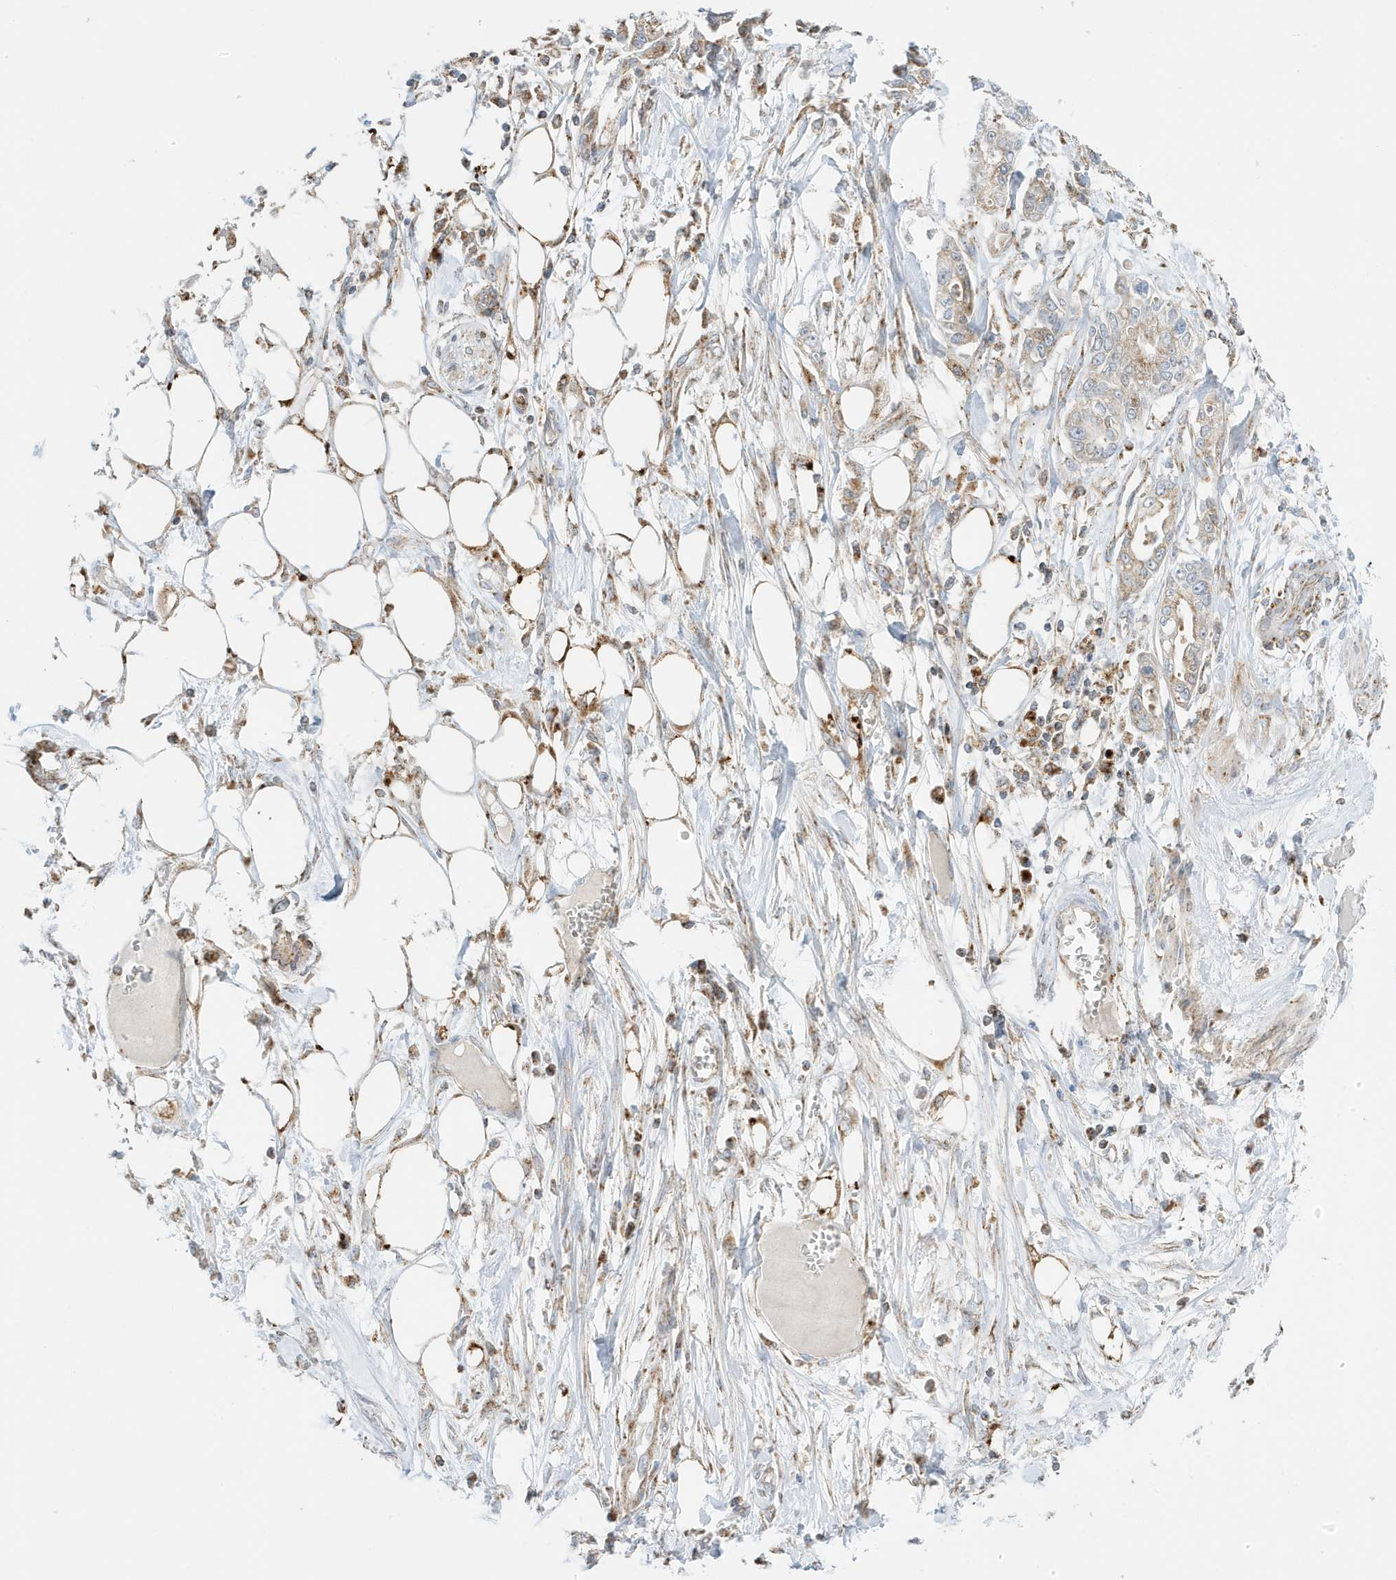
{"staining": {"intensity": "weak", "quantity": ">75%", "location": "cytoplasmic/membranous"}, "tissue": "pancreatic cancer", "cell_type": "Tumor cells", "image_type": "cancer", "snomed": [{"axis": "morphology", "description": "Adenocarcinoma, NOS"}, {"axis": "topography", "description": "Pancreas"}], "caption": "Immunohistochemical staining of human pancreatic cancer exhibits low levels of weak cytoplasmic/membranous positivity in approximately >75% of tumor cells.", "gene": "ATP5ME", "patient": {"sex": "male", "age": 68}}